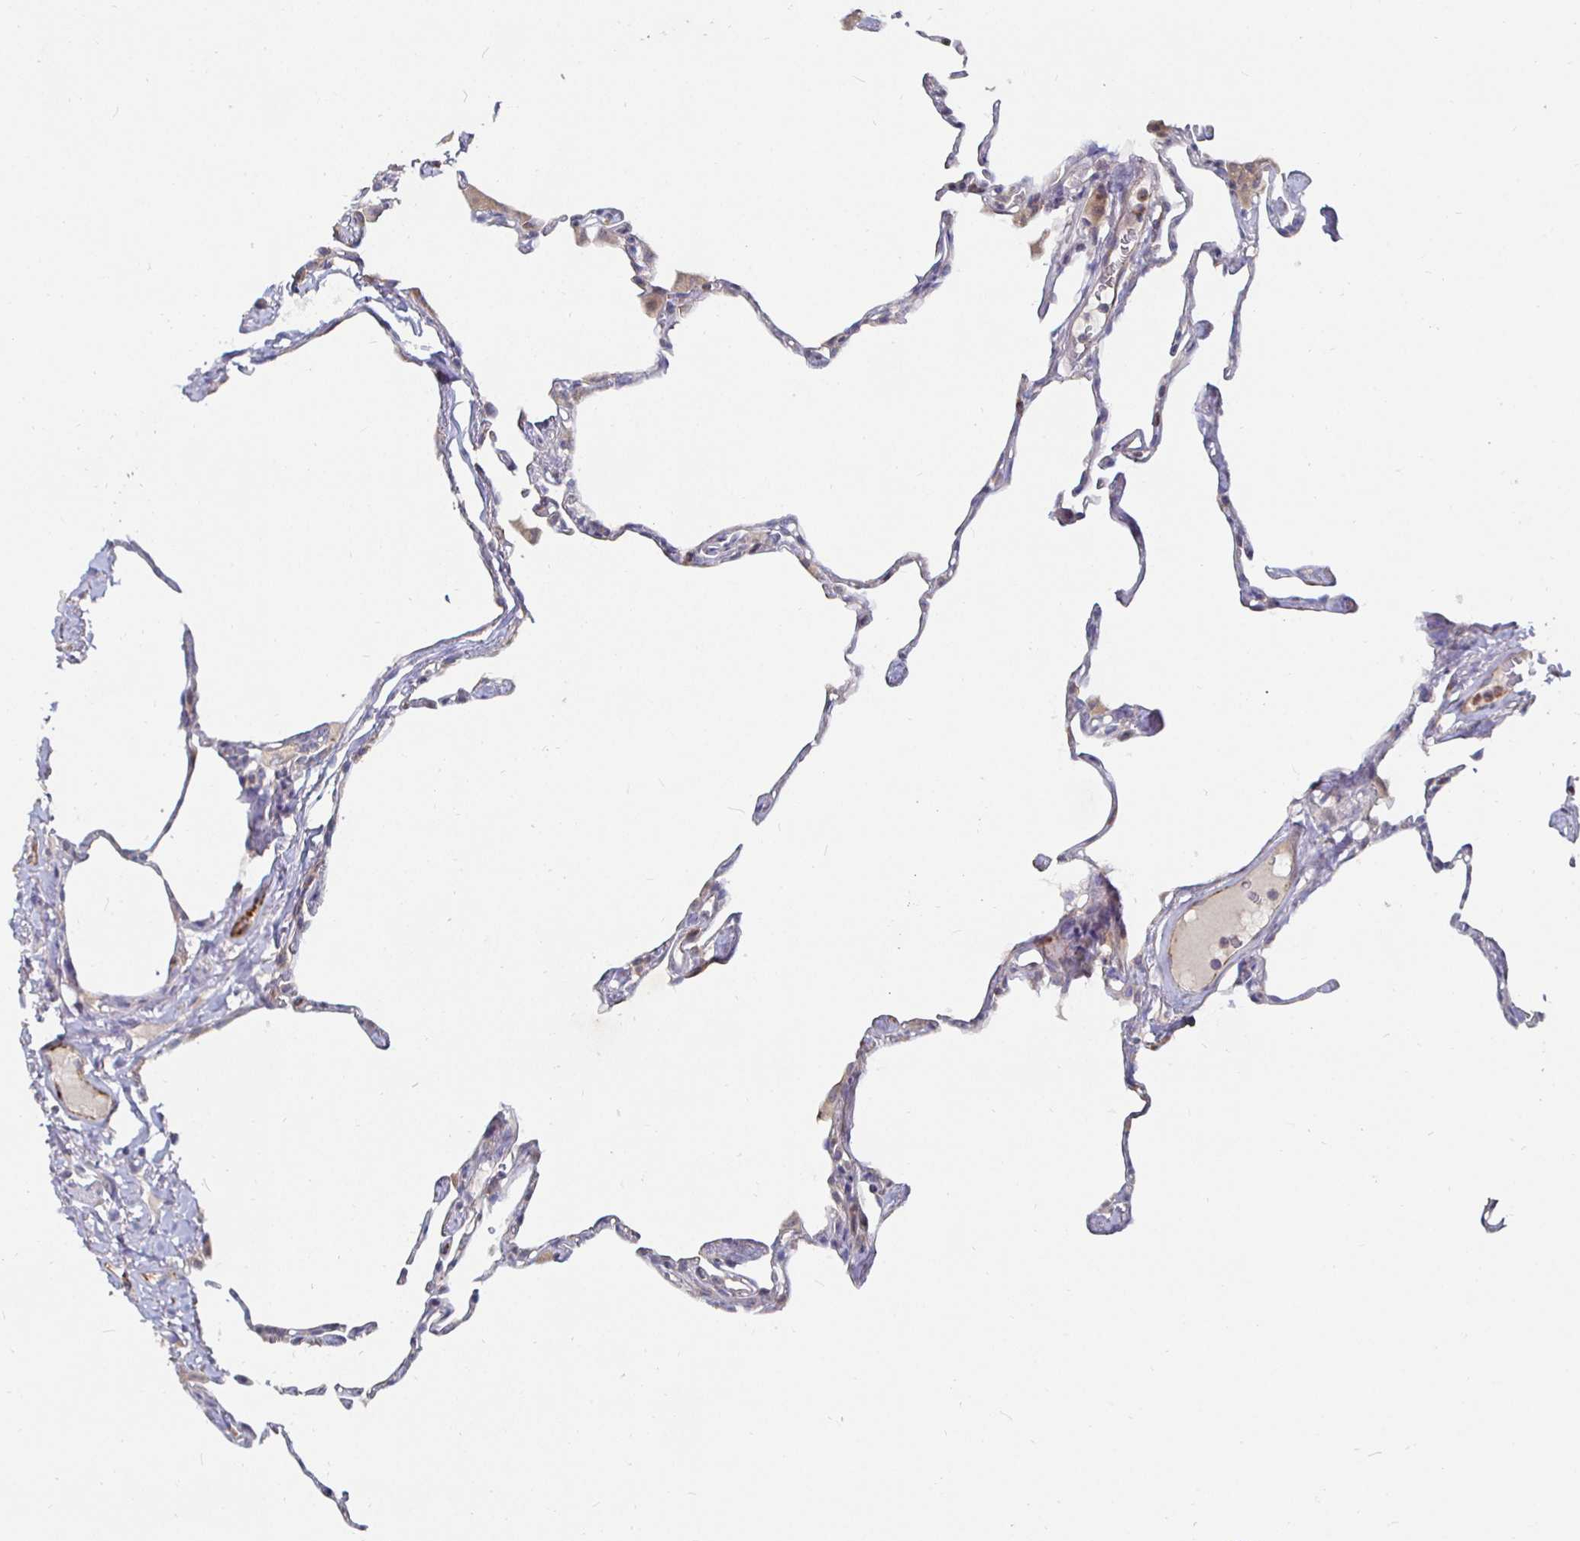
{"staining": {"intensity": "negative", "quantity": "none", "location": "none"}, "tissue": "lung", "cell_type": "Alveolar cells", "image_type": "normal", "snomed": [{"axis": "morphology", "description": "Normal tissue, NOS"}, {"axis": "topography", "description": "Lung"}], "caption": "Immunohistochemistry (IHC) histopathology image of benign human lung stained for a protein (brown), which exhibits no expression in alveolar cells.", "gene": "NRSN1", "patient": {"sex": "male", "age": 65}}